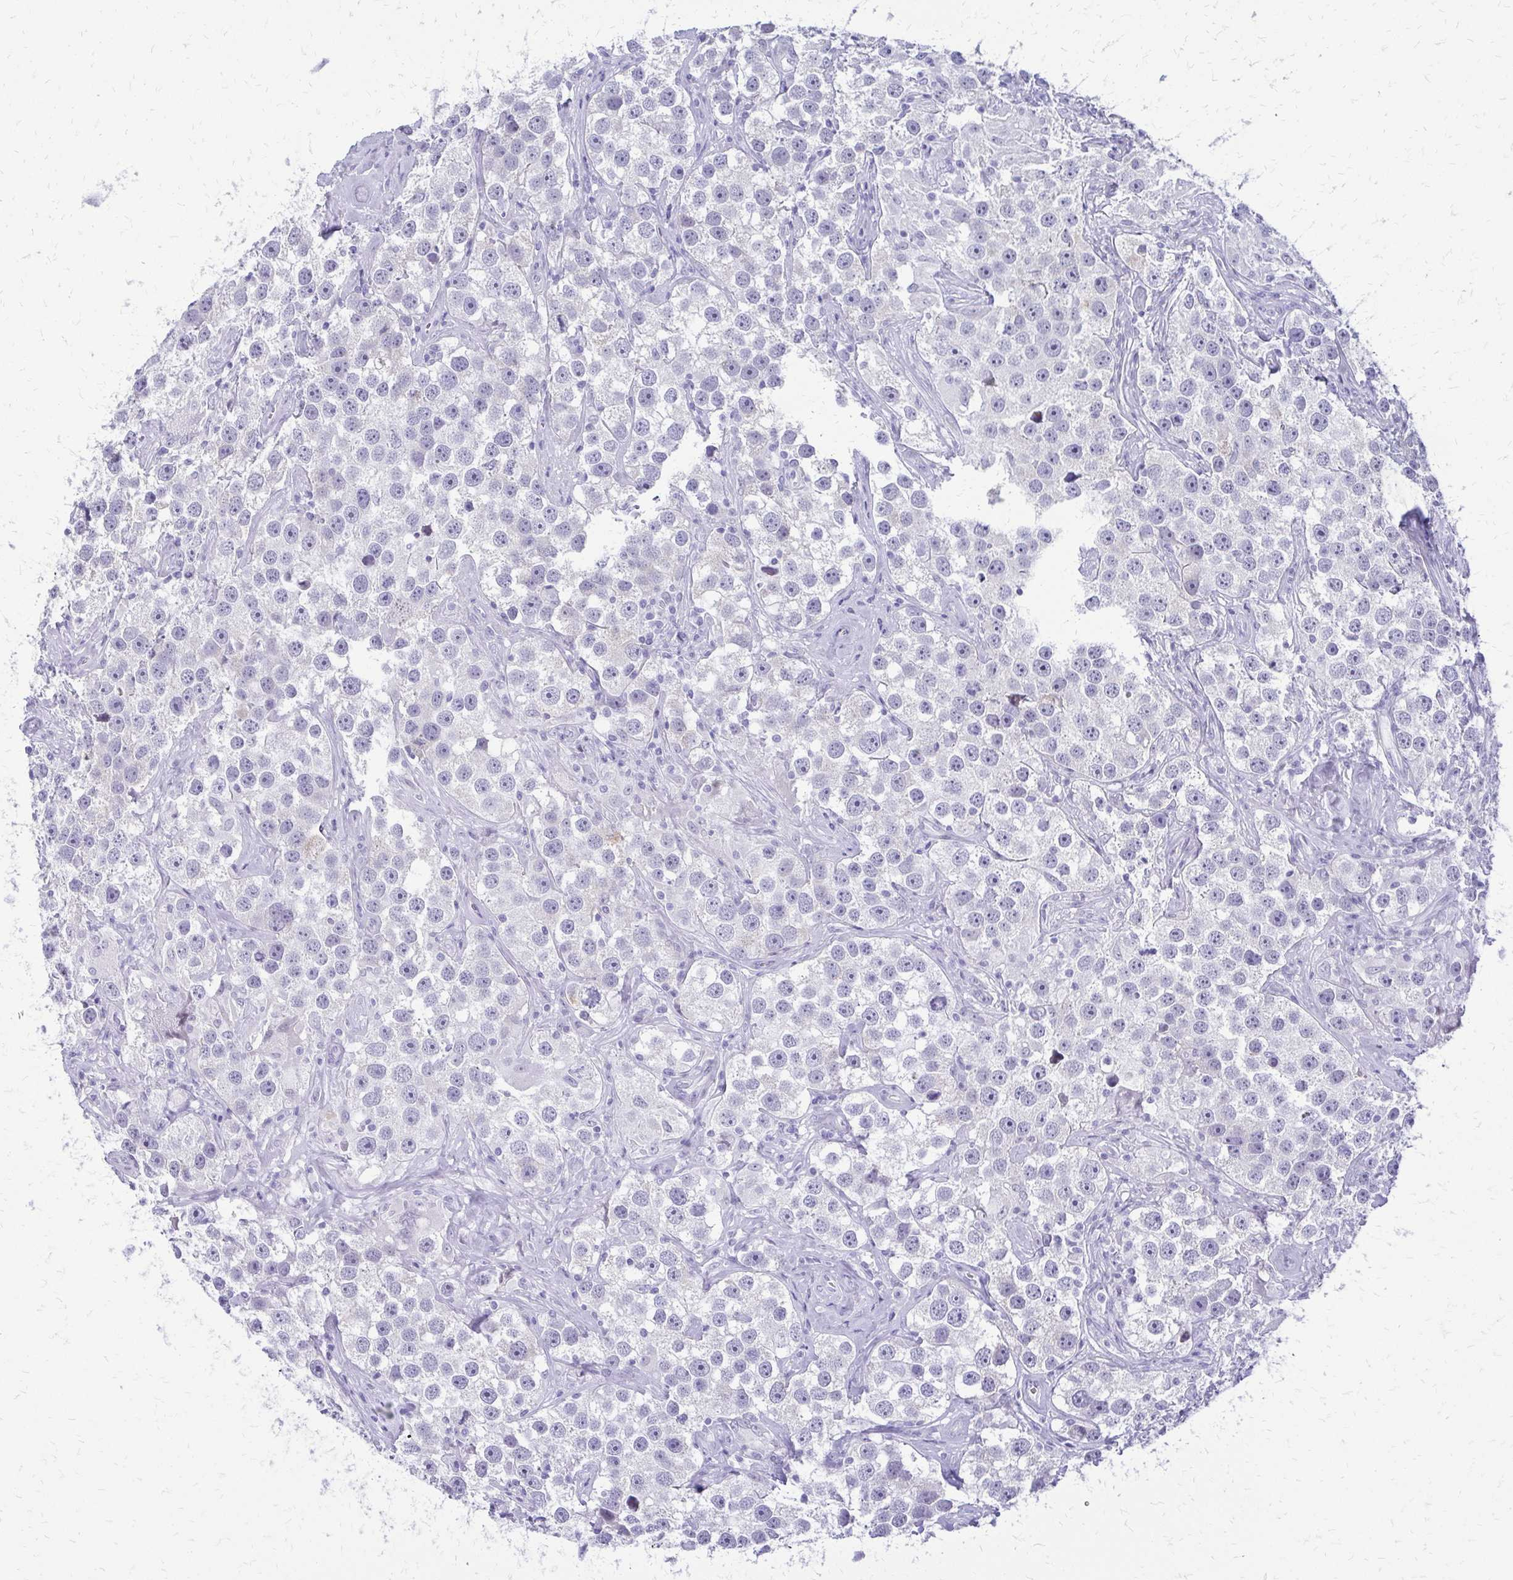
{"staining": {"intensity": "negative", "quantity": "none", "location": "none"}, "tissue": "testis cancer", "cell_type": "Tumor cells", "image_type": "cancer", "snomed": [{"axis": "morphology", "description": "Seminoma, NOS"}, {"axis": "topography", "description": "Testis"}], "caption": "Immunohistochemistry (IHC) micrograph of testis seminoma stained for a protein (brown), which exhibits no positivity in tumor cells. (Stains: DAB immunohistochemistry (IHC) with hematoxylin counter stain, Microscopy: brightfield microscopy at high magnification).", "gene": "FAM162B", "patient": {"sex": "male", "age": 49}}